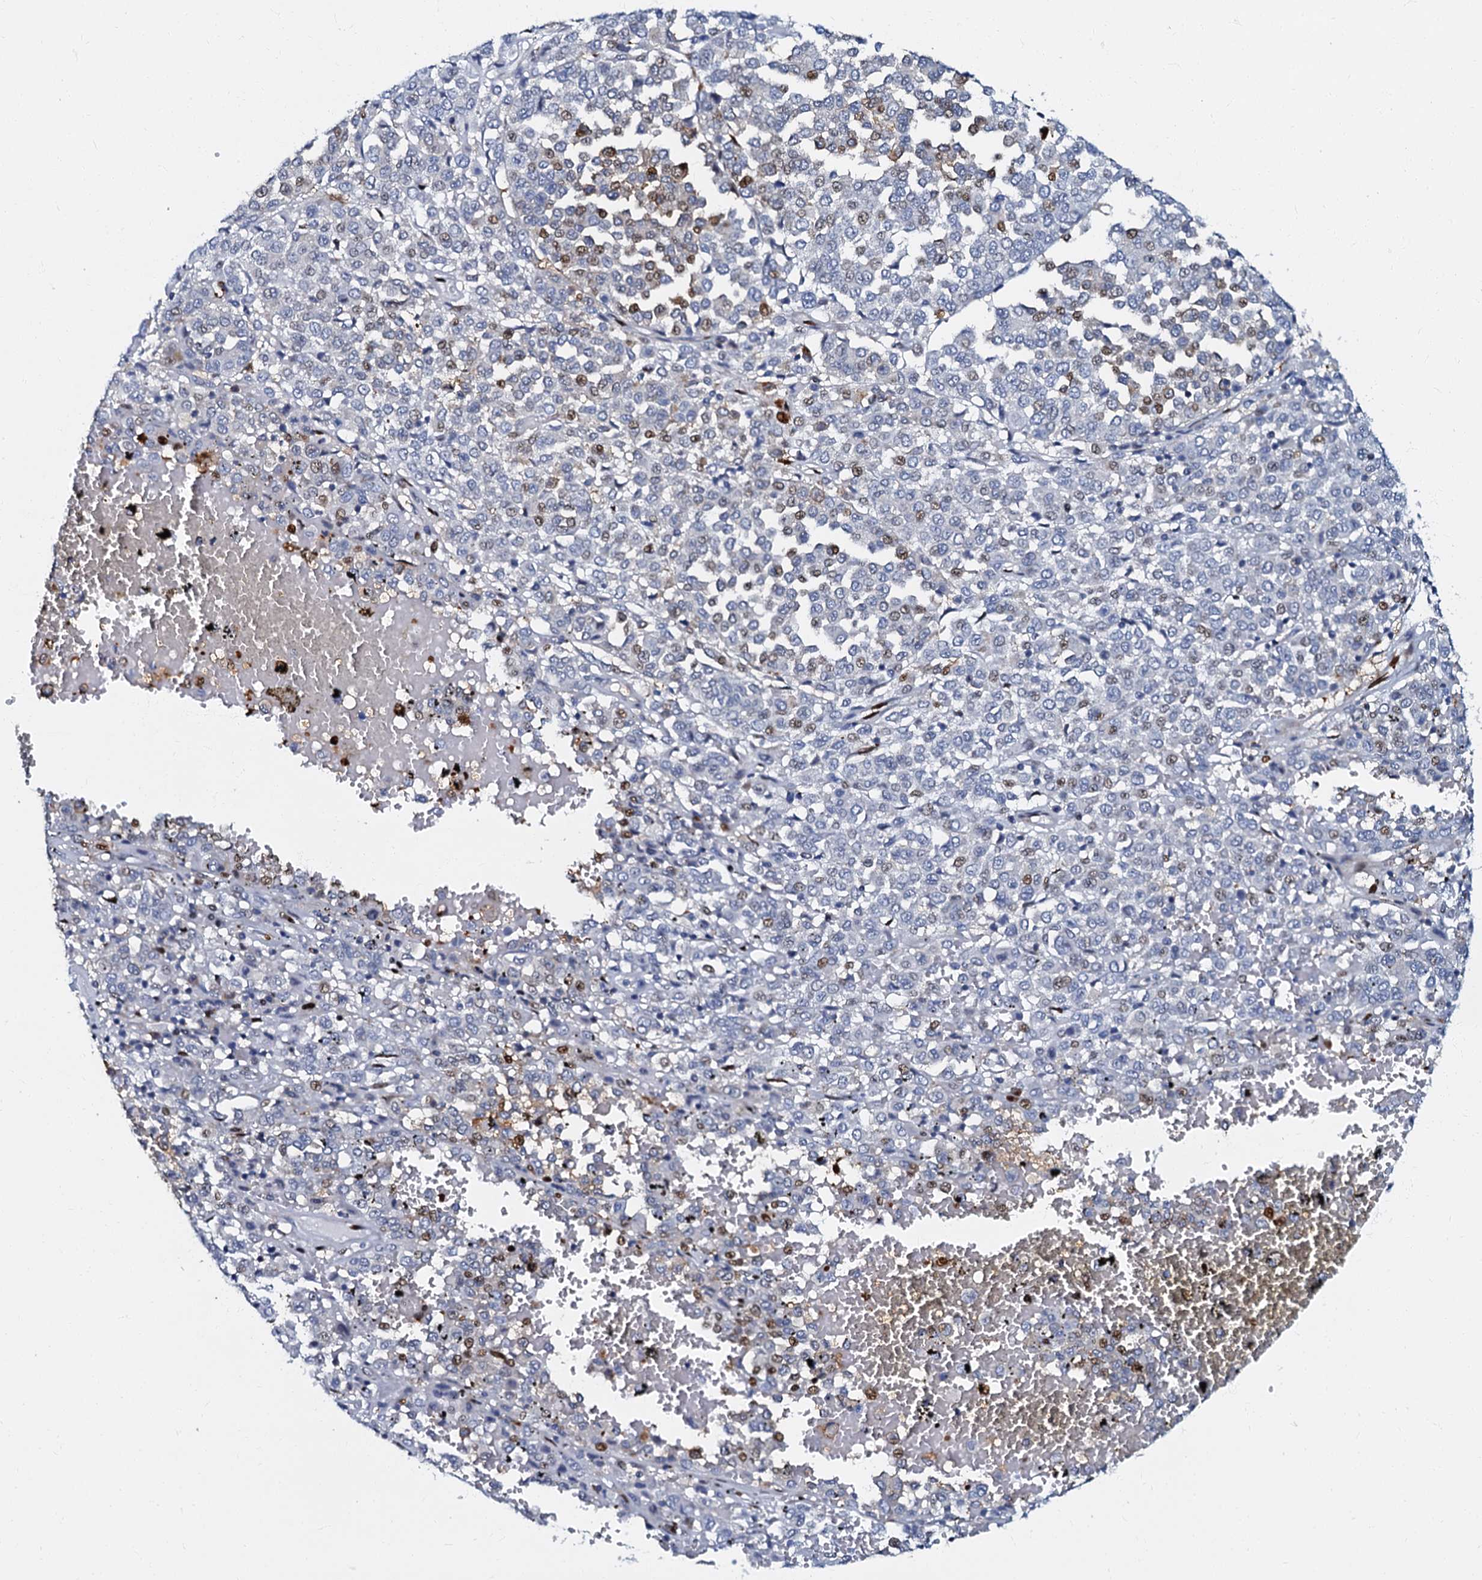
{"staining": {"intensity": "moderate", "quantity": "<25%", "location": "nuclear"}, "tissue": "melanoma", "cell_type": "Tumor cells", "image_type": "cancer", "snomed": [{"axis": "morphology", "description": "Malignant melanoma, Metastatic site"}, {"axis": "topography", "description": "Pancreas"}], "caption": "Immunohistochemical staining of melanoma demonstrates moderate nuclear protein positivity in about <25% of tumor cells.", "gene": "MFSD5", "patient": {"sex": "female", "age": 30}}